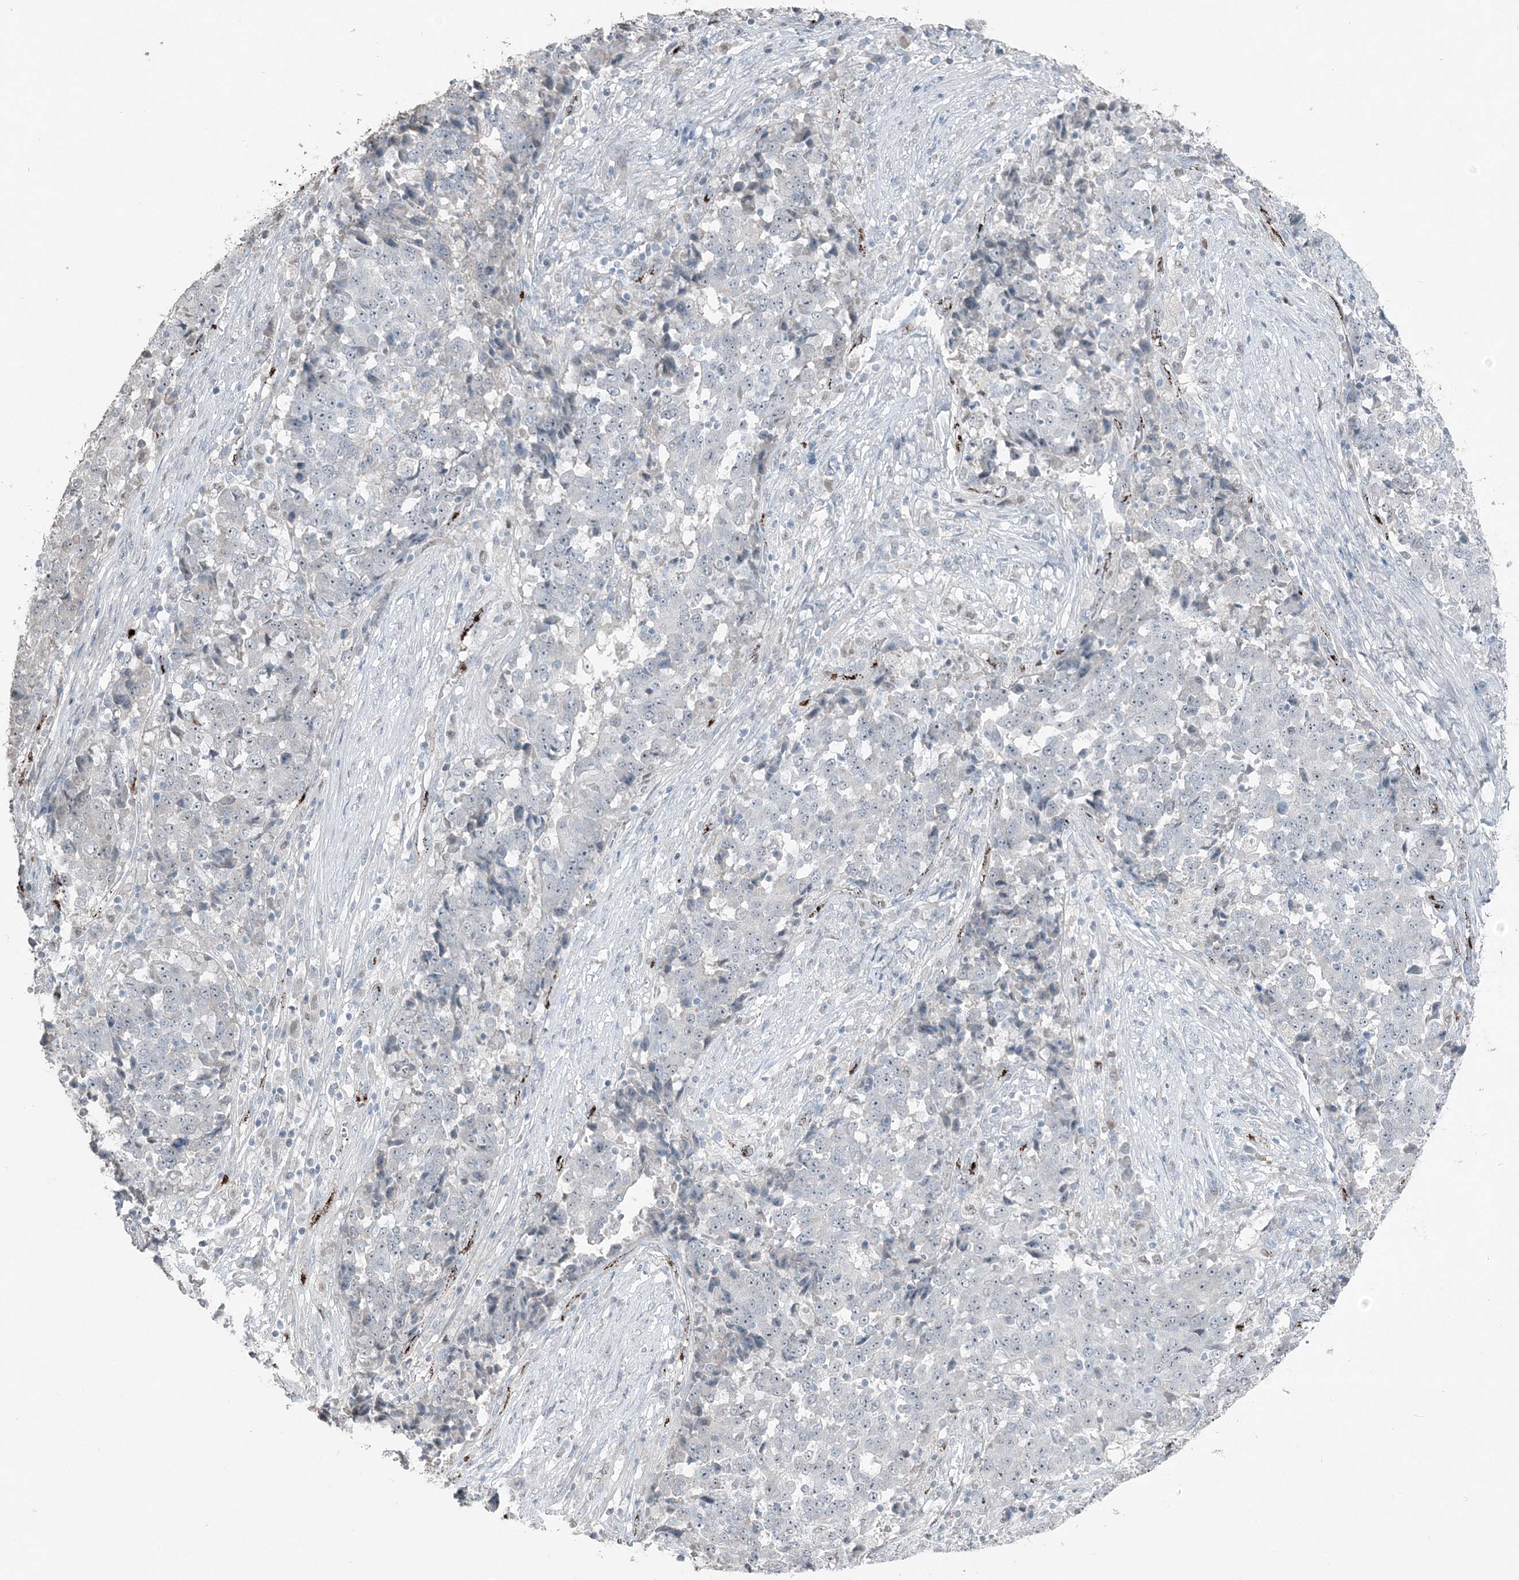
{"staining": {"intensity": "negative", "quantity": "none", "location": "none"}, "tissue": "stomach cancer", "cell_type": "Tumor cells", "image_type": "cancer", "snomed": [{"axis": "morphology", "description": "Adenocarcinoma, NOS"}, {"axis": "topography", "description": "Stomach"}], "caption": "Tumor cells are negative for brown protein staining in stomach cancer (adenocarcinoma). (DAB (3,3'-diaminobenzidine) immunohistochemistry (IHC), high magnification).", "gene": "ELOVL7", "patient": {"sex": "male", "age": 59}}